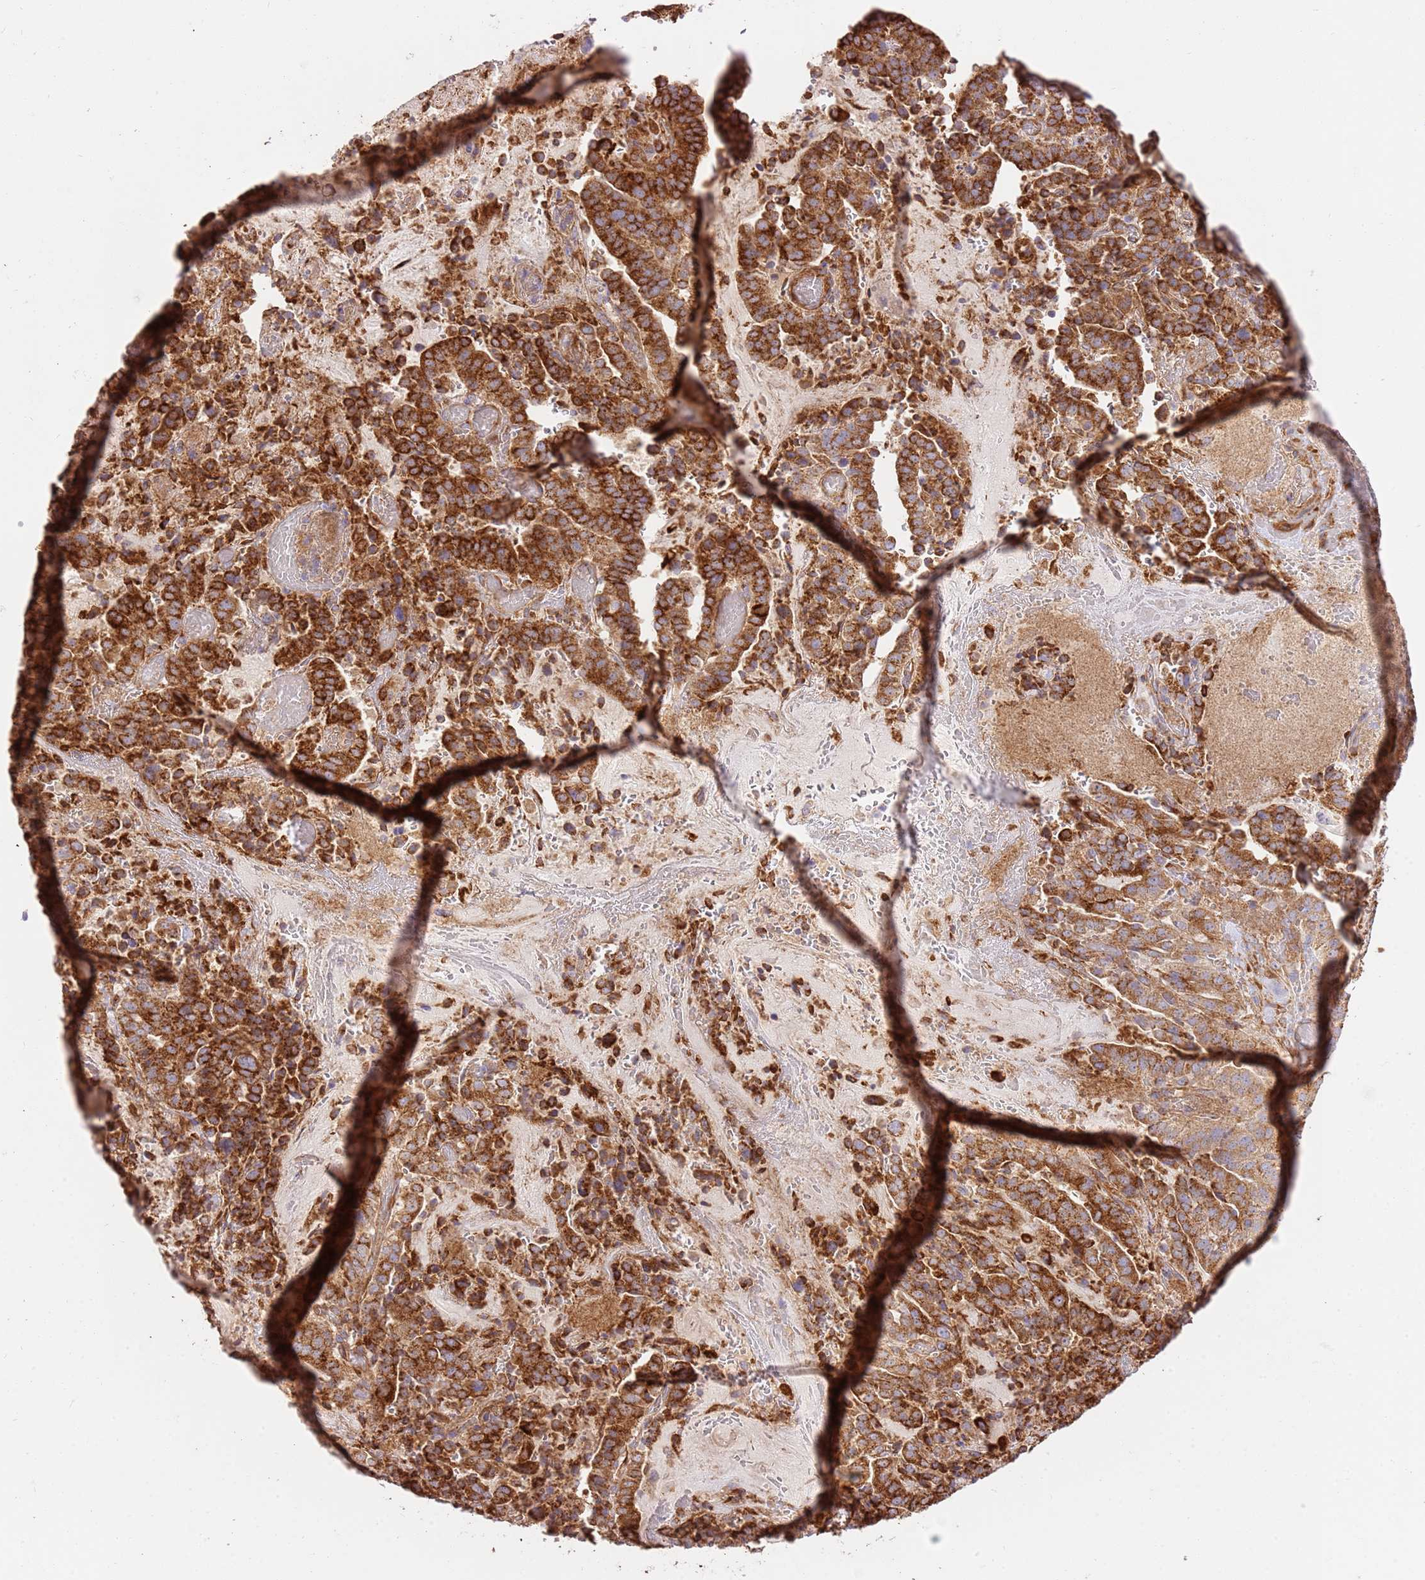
{"staining": {"intensity": "strong", "quantity": ">75%", "location": "cytoplasmic/membranous"}, "tissue": "stomach cancer", "cell_type": "Tumor cells", "image_type": "cancer", "snomed": [{"axis": "morphology", "description": "Adenocarcinoma, NOS"}, {"axis": "topography", "description": "Stomach"}], "caption": "IHC of stomach cancer demonstrates high levels of strong cytoplasmic/membranous expression in about >75% of tumor cells.", "gene": "ZBTB39", "patient": {"sex": "male", "age": 48}}